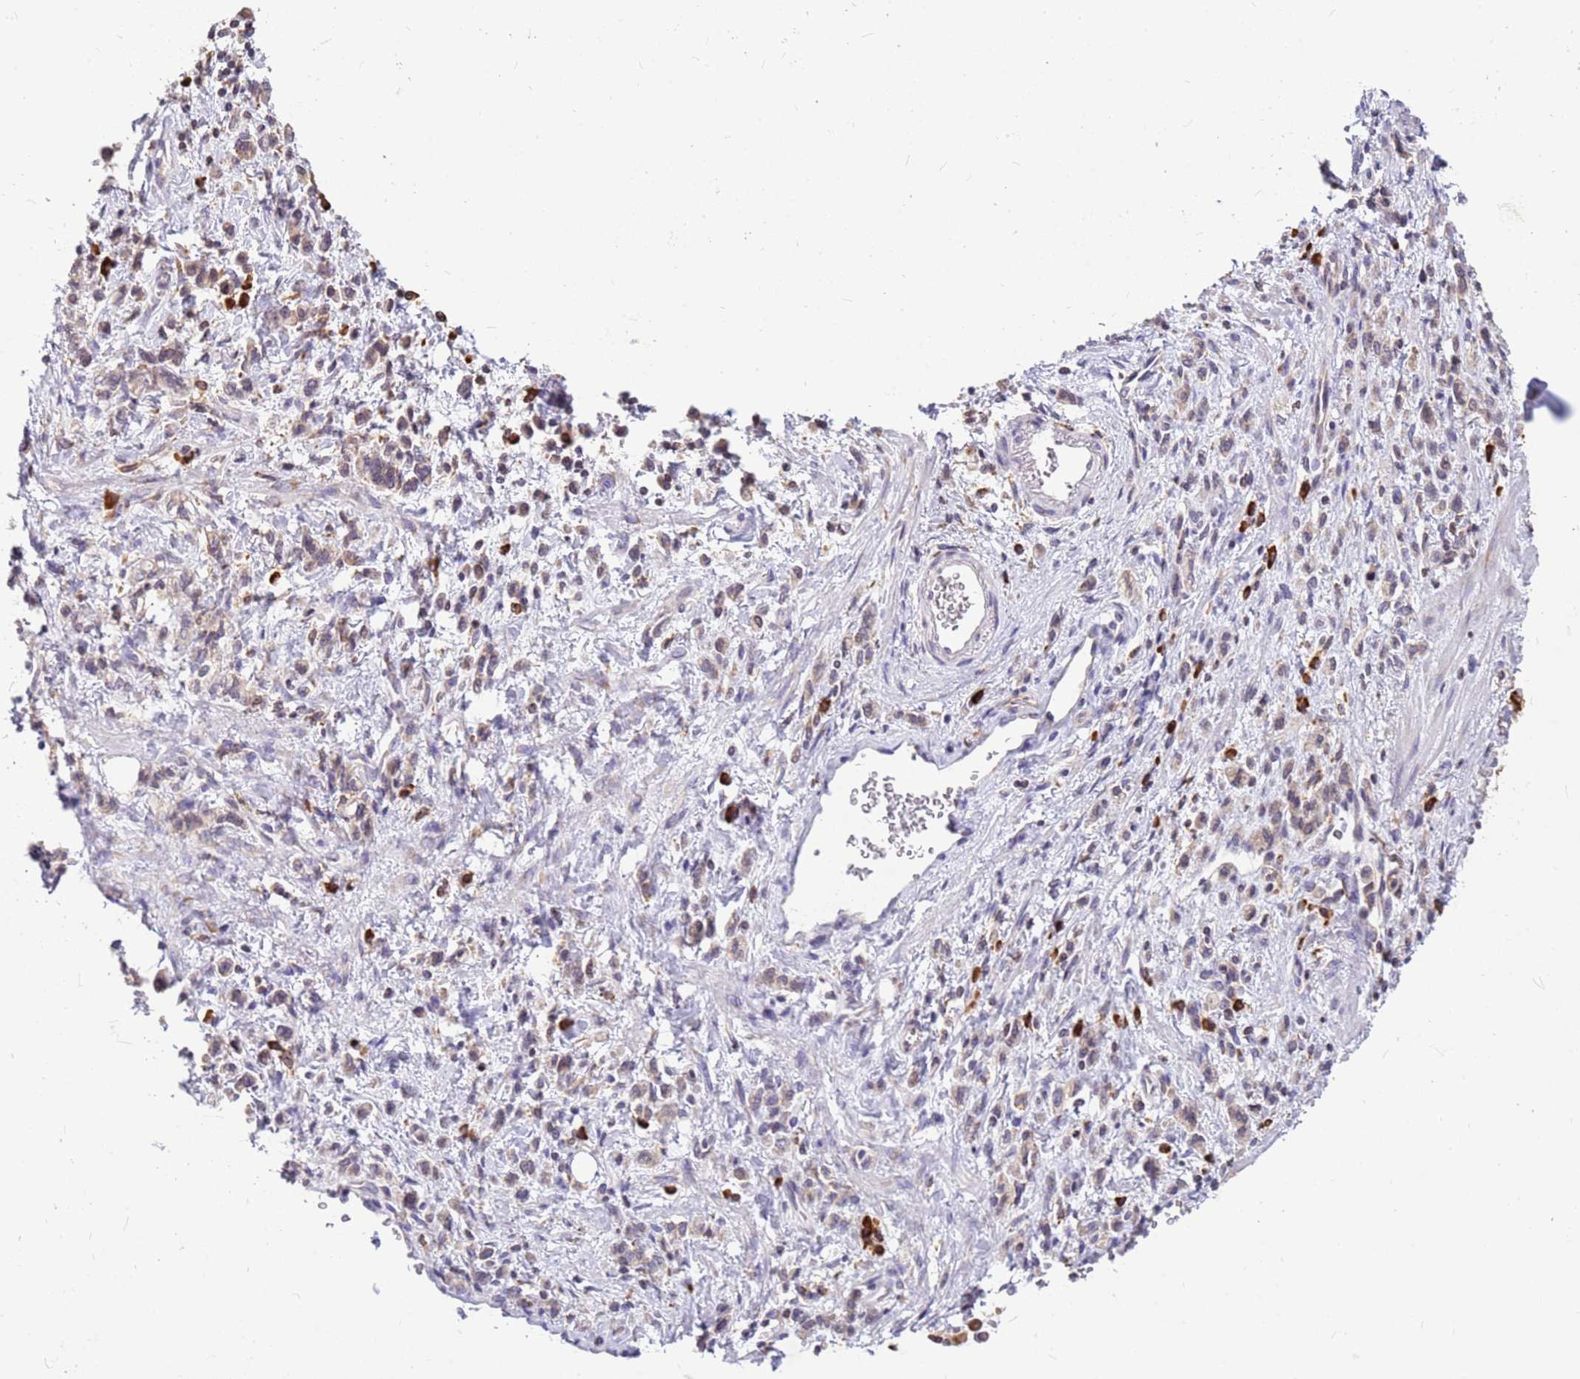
{"staining": {"intensity": "weak", "quantity": "25%-75%", "location": "cytoplasmic/membranous"}, "tissue": "stomach cancer", "cell_type": "Tumor cells", "image_type": "cancer", "snomed": [{"axis": "morphology", "description": "Adenocarcinoma, NOS"}, {"axis": "topography", "description": "Stomach"}], "caption": "Stomach adenocarcinoma was stained to show a protein in brown. There is low levels of weak cytoplasmic/membranous expression in approximately 25%-75% of tumor cells. (DAB IHC with brightfield microscopy, high magnification).", "gene": "SSR4", "patient": {"sex": "male", "age": 77}}